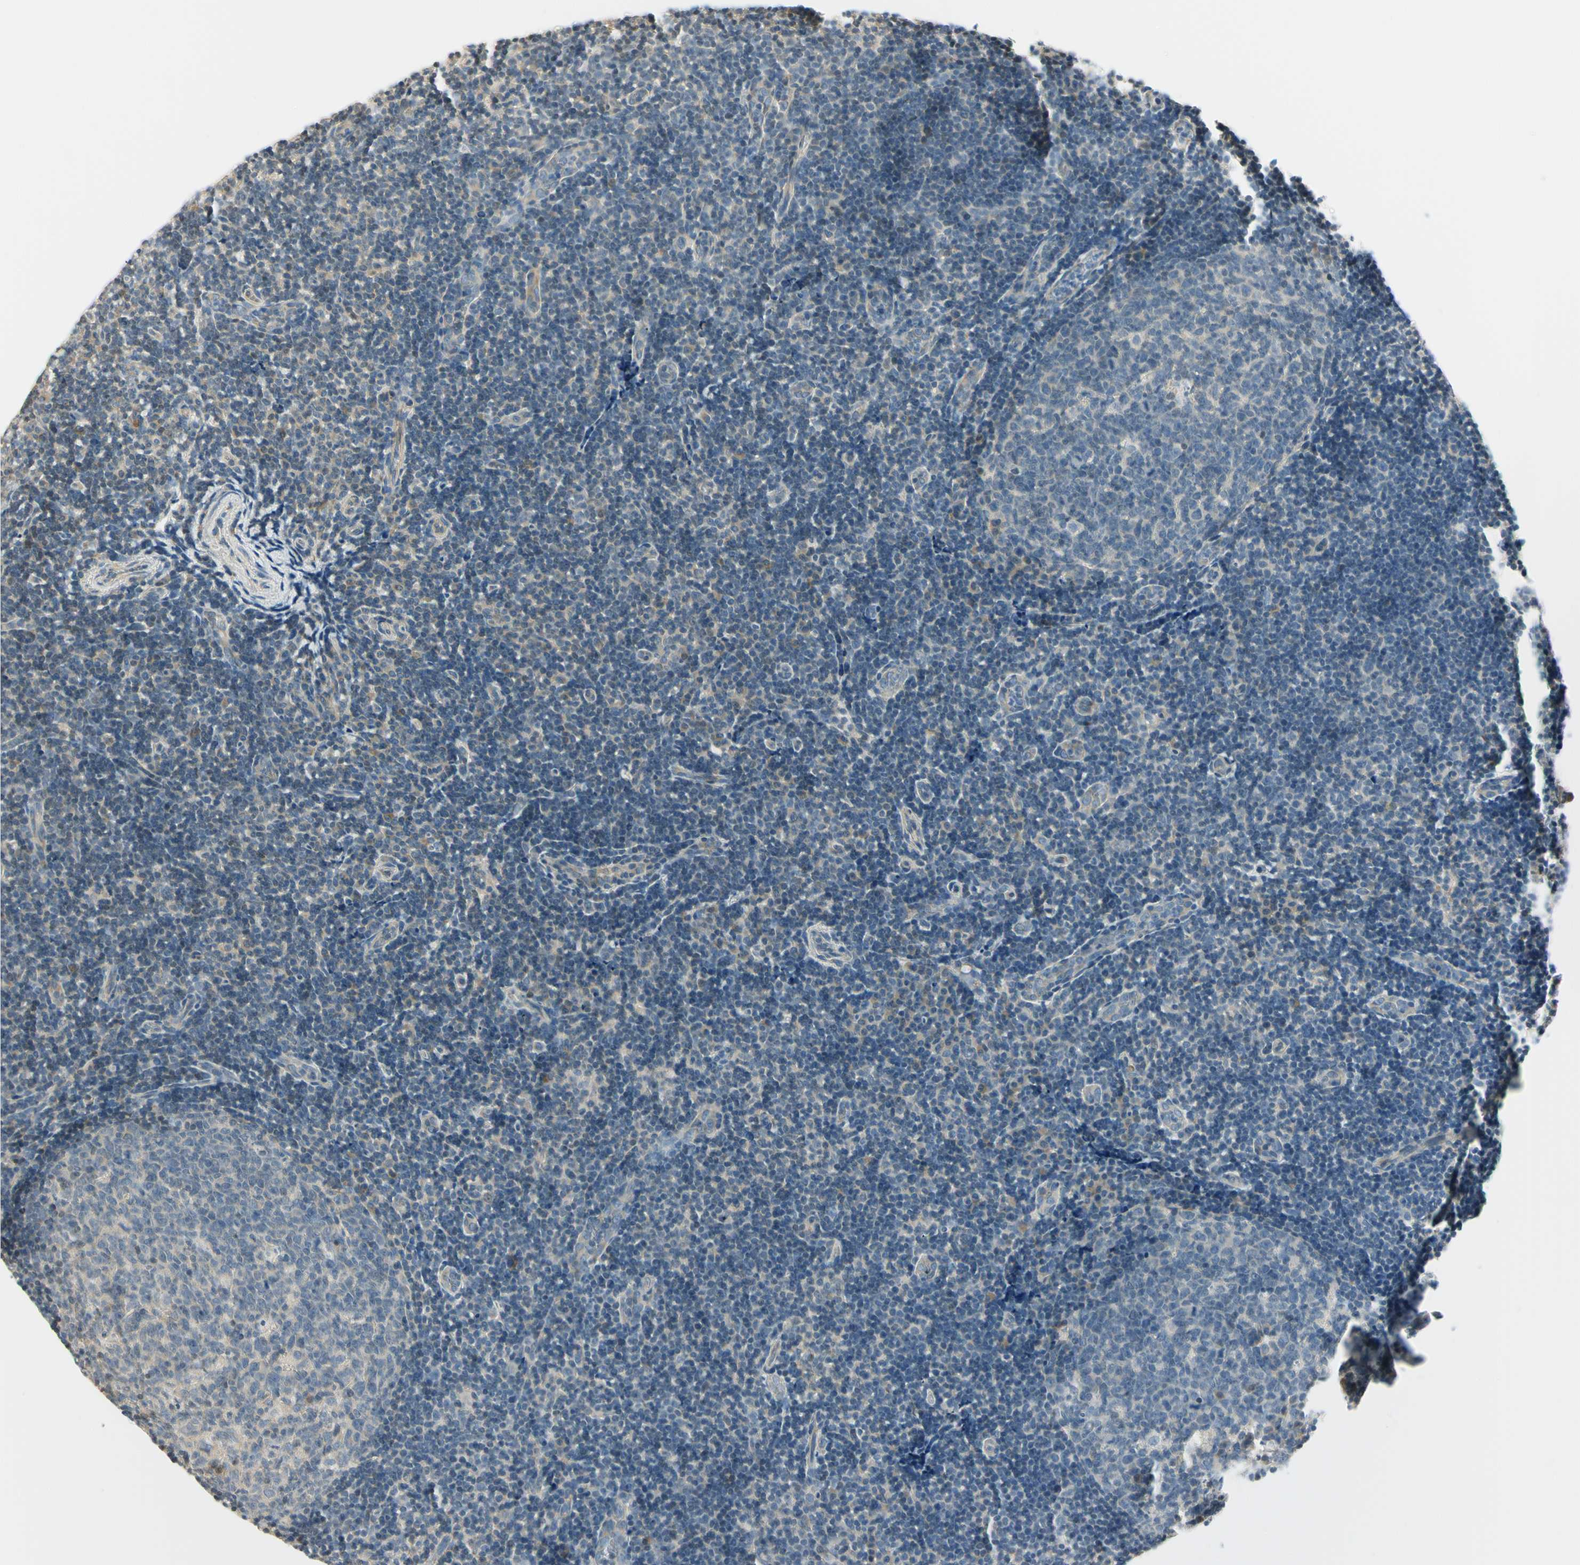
{"staining": {"intensity": "negative", "quantity": "none", "location": "none"}, "tissue": "tonsil", "cell_type": "Germinal center cells", "image_type": "normal", "snomed": [{"axis": "morphology", "description": "Normal tissue, NOS"}, {"axis": "topography", "description": "Tonsil"}], "caption": "Immunohistochemistry micrograph of unremarkable tonsil: tonsil stained with DAB (3,3'-diaminobenzidine) shows no significant protein positivity in germinal center cells. (DAB (3,3'-diaminobenzidine) IHC, high magnification).", "gene": "IGDCC4", "patient": {"sex": "female", "age": 40}}